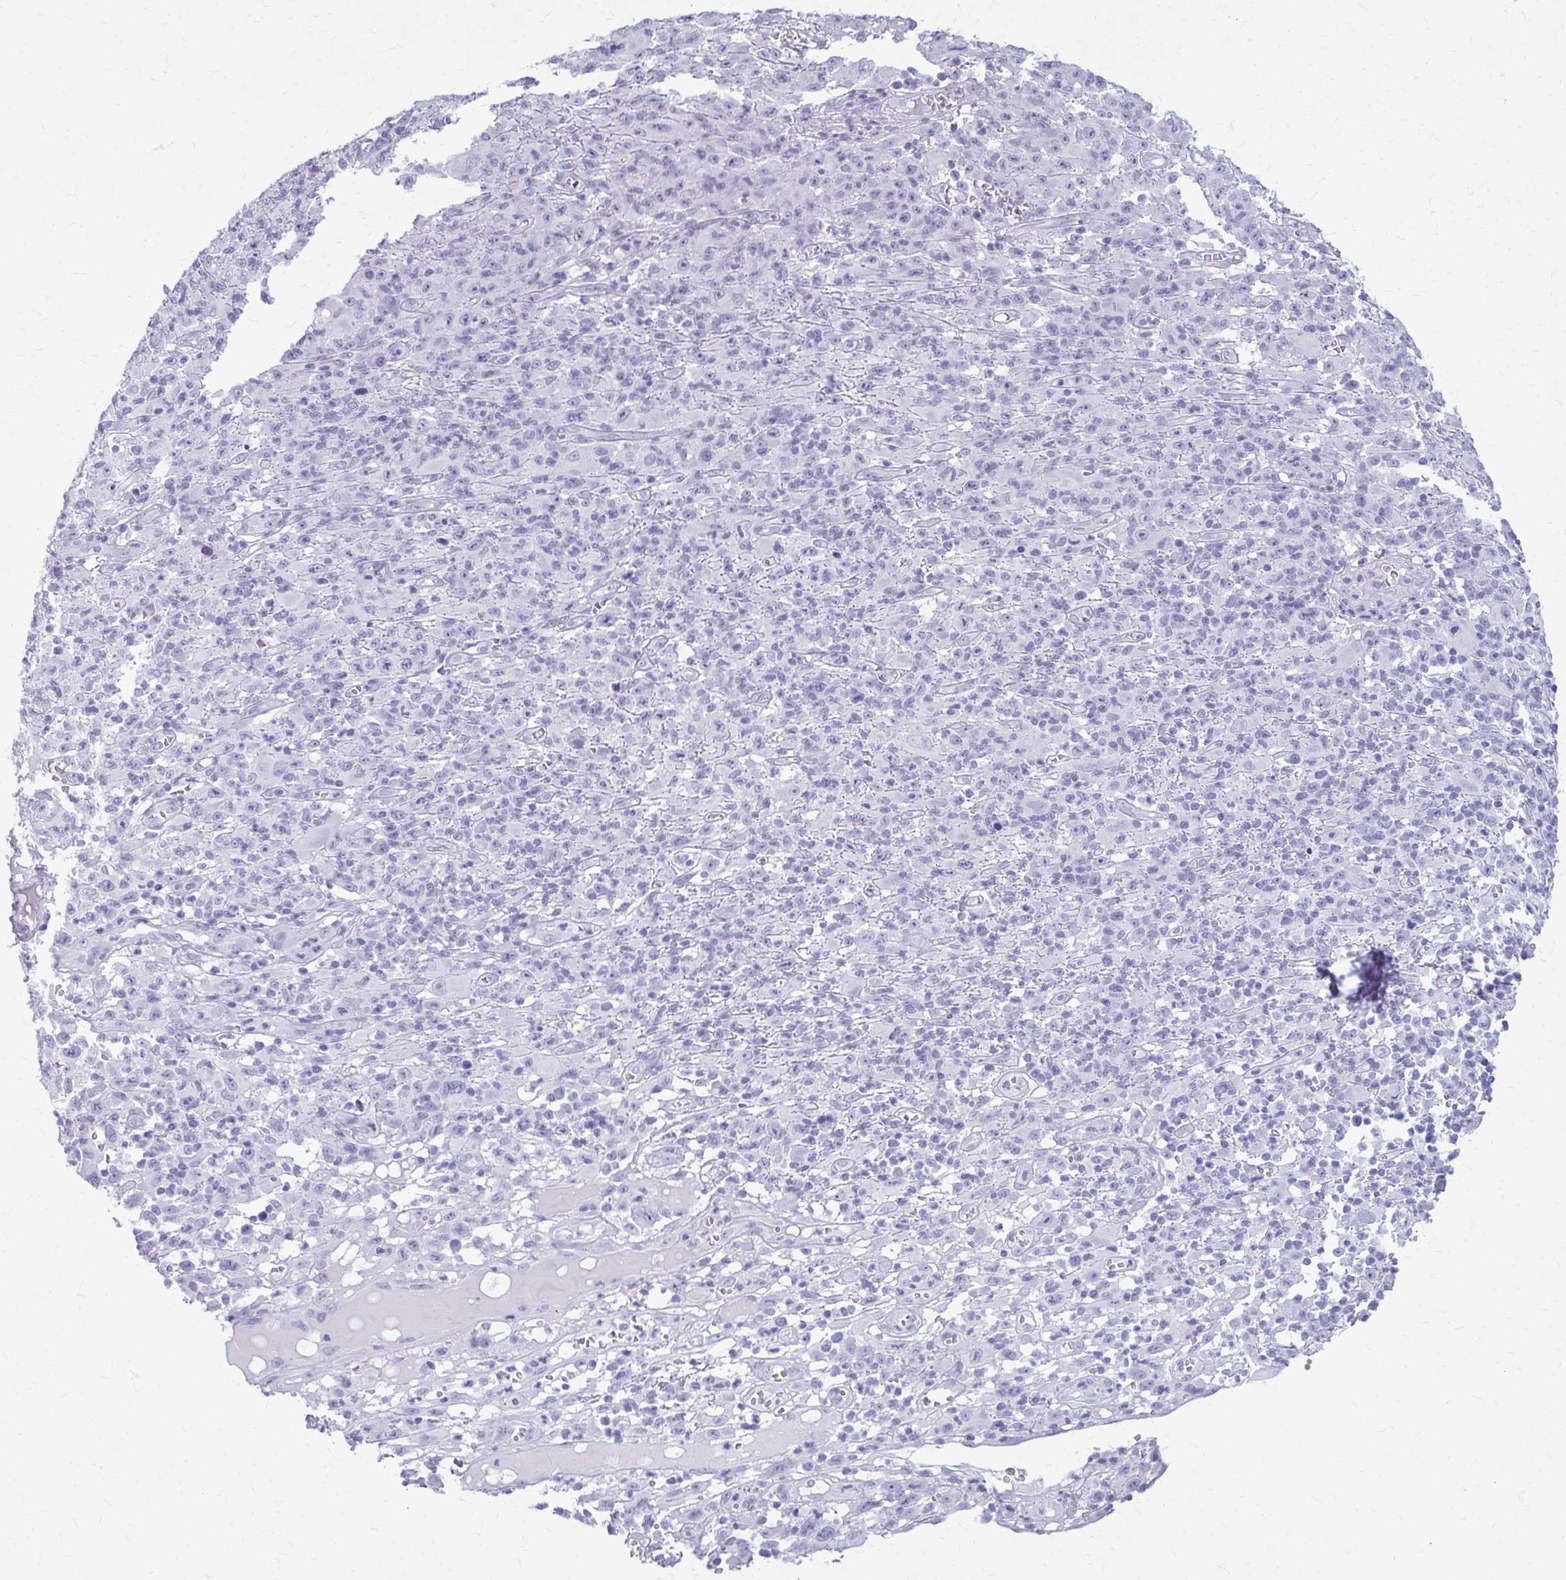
{"staining": {"intensity": "negative", "quantity": "none", "location": "none"}, "tissue": "melanoma", "cell_type": "Tumor cells", "image_type": "cancer", "snomed": [{"axis": "morphology", "description": "Malignant melanoma, NOS"}, {"axis": "topography", "description": "Skin"}], "caption": "Immunohistochemical staining of human melanoma shows no significant staining in tumor cells.", "gene": "KRT5", "patient": {"sex": "male", "age": 46}}